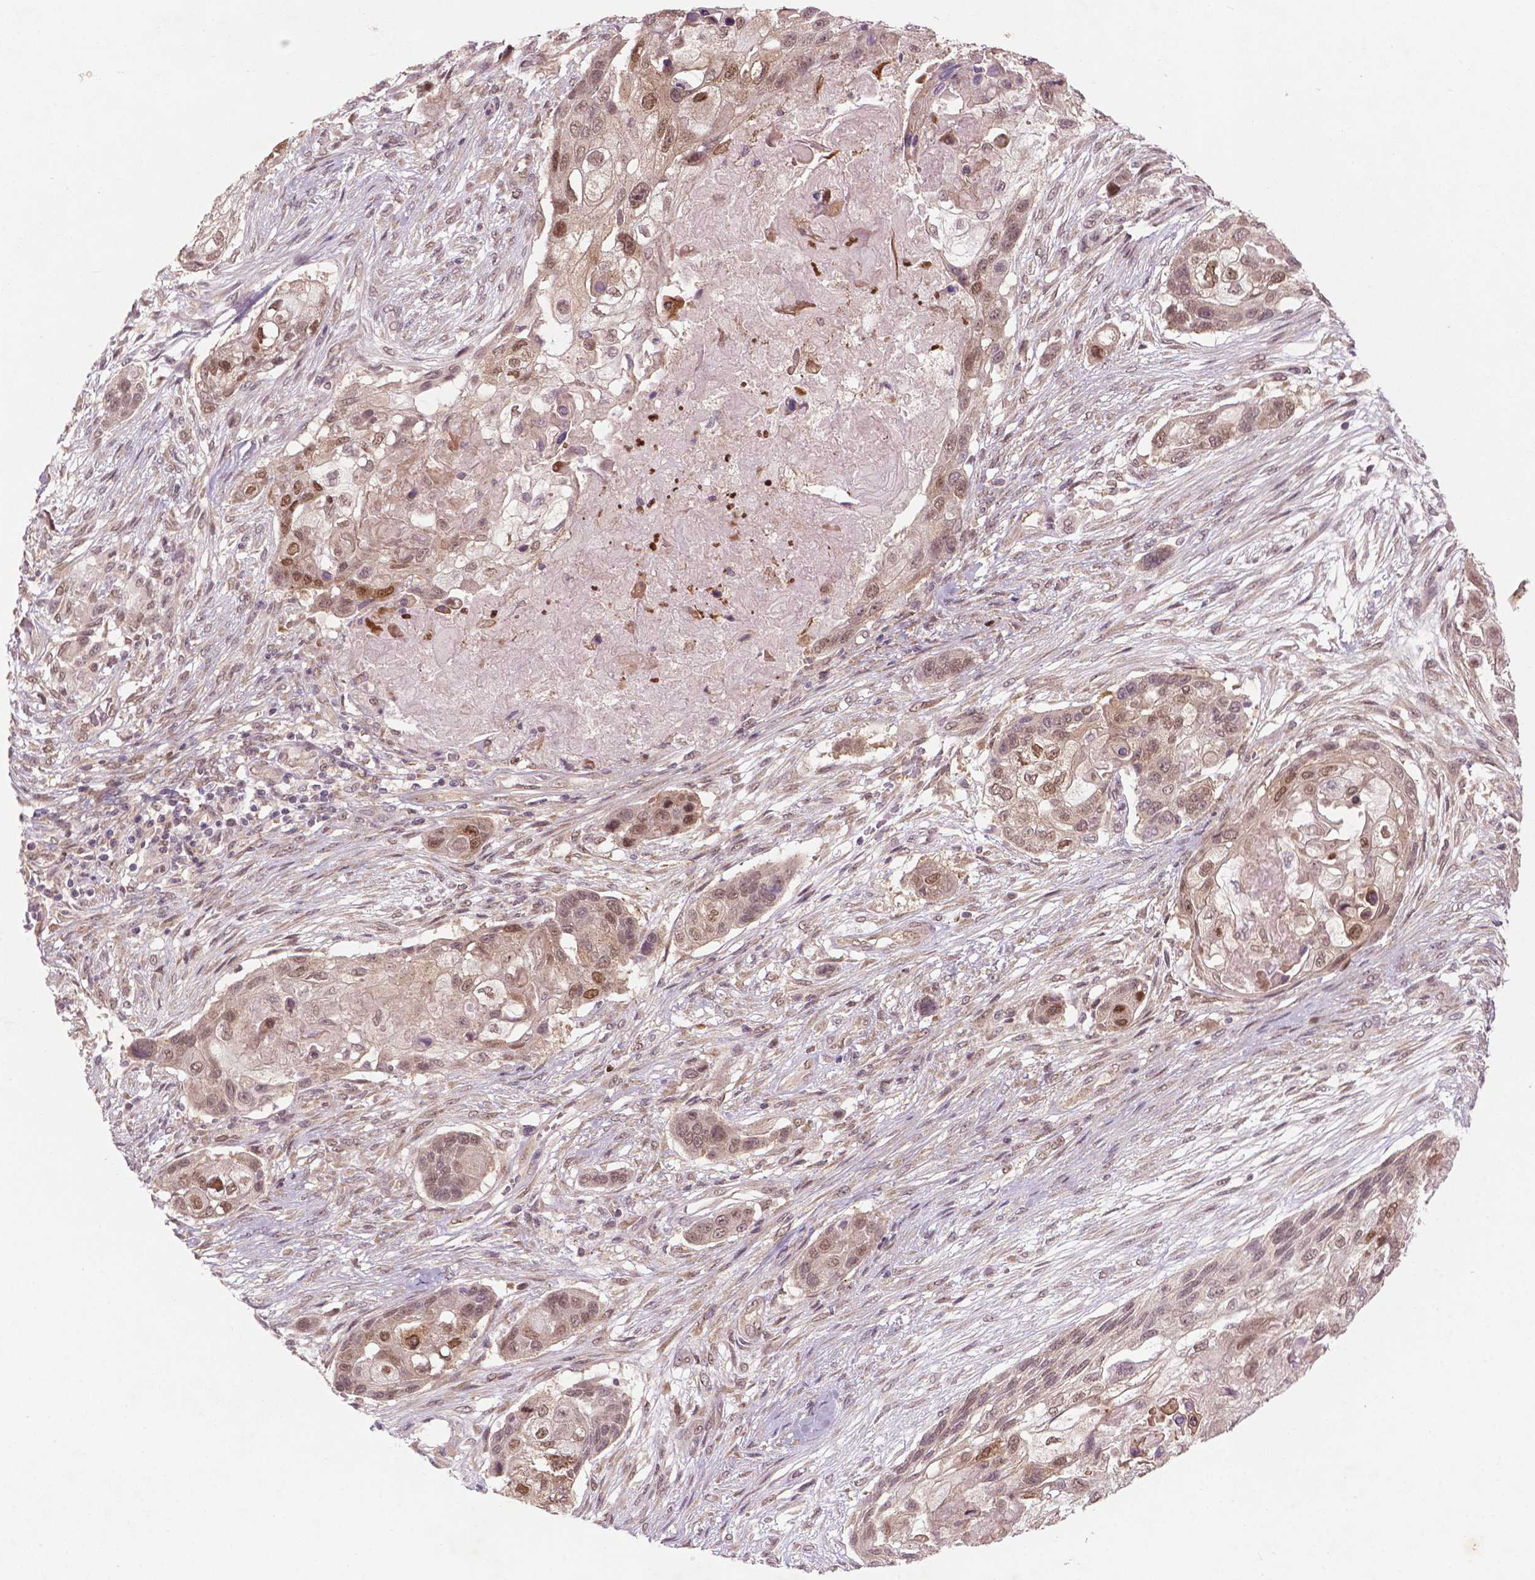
{"staining": {"intensity": "moderate", "quantity": ">75%", "location": "nuclear"}, "tissue": "lung cancer", "cell_type": "Tumor cells", "image_type": "cancer", "snomed": [{"axis": "morphology", "description": "Squamous cell carcinoma, NOS"}, {"axis": "topography", "description": "Lung"}], "caption": "Immunohistochemistry image of neoplastic tissue: lung squamous cell carcinoma stained using immunohistochemistry demonstrates medium levels of moderate protein expression localized specifically in the nuclear of tumor cells, appearing as a nuclear brown color.", "gene": "NFAT5", "patient": {"sex": "male", "age": 69}}